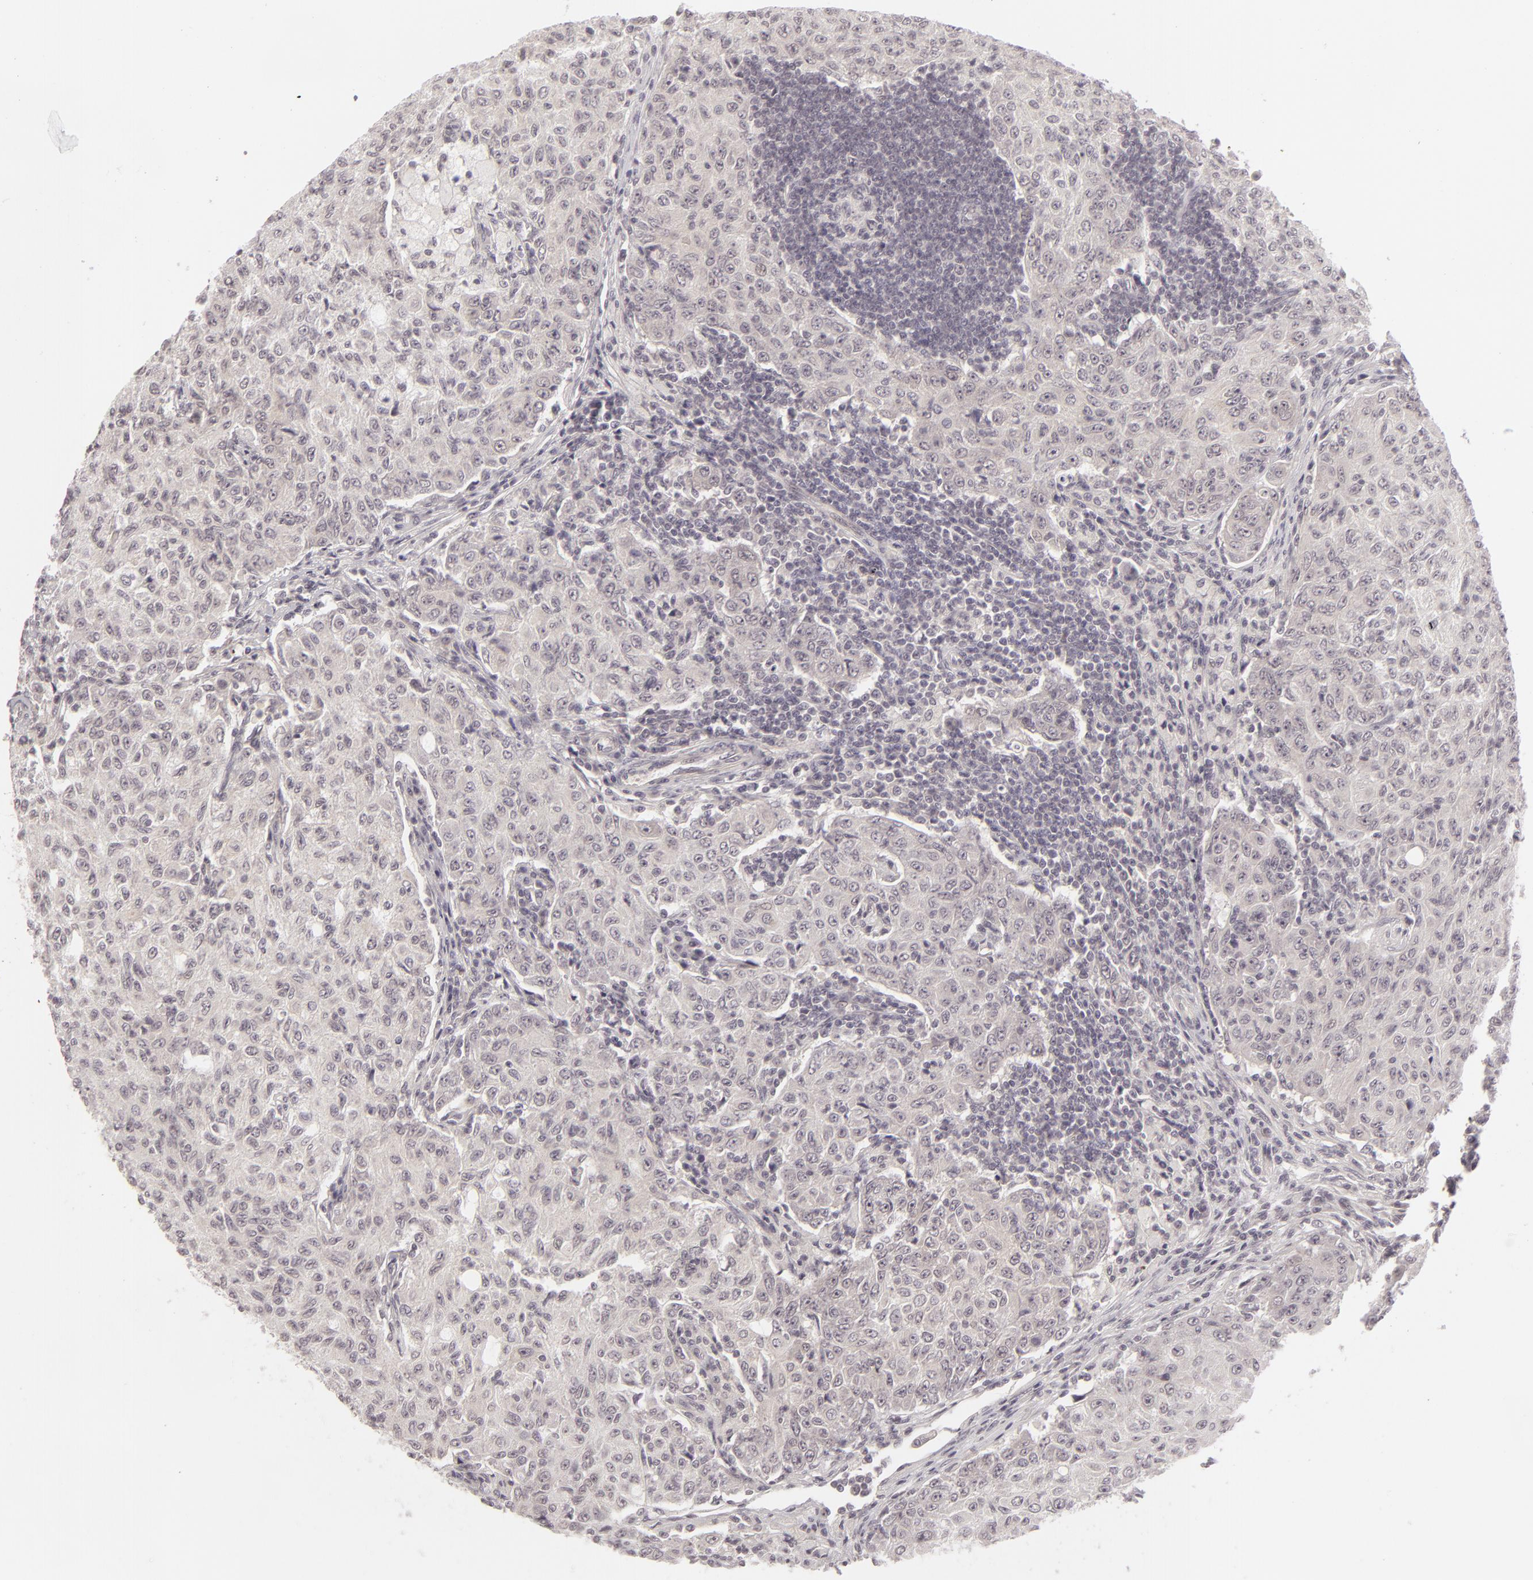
{"staining": {"intensity": "negative", "quantity": "none", "location": "none"}, "tissue": "lymph node", "cell_type": "Germinal center cells", "image_type": "normal", "snomed": [{"axis": "morphology", "description": "Normal tissue, NOS"}, {"axis": "topography", "description": "Lymph node"}], "caption": "High power microscopy photomicrograph of an immunohistochemistry image of unremarkable lymph node, revealing no significant positivity in germinal center cells.", "gene": "DLG3", "patient": {"sex": "female", "age": 42}}